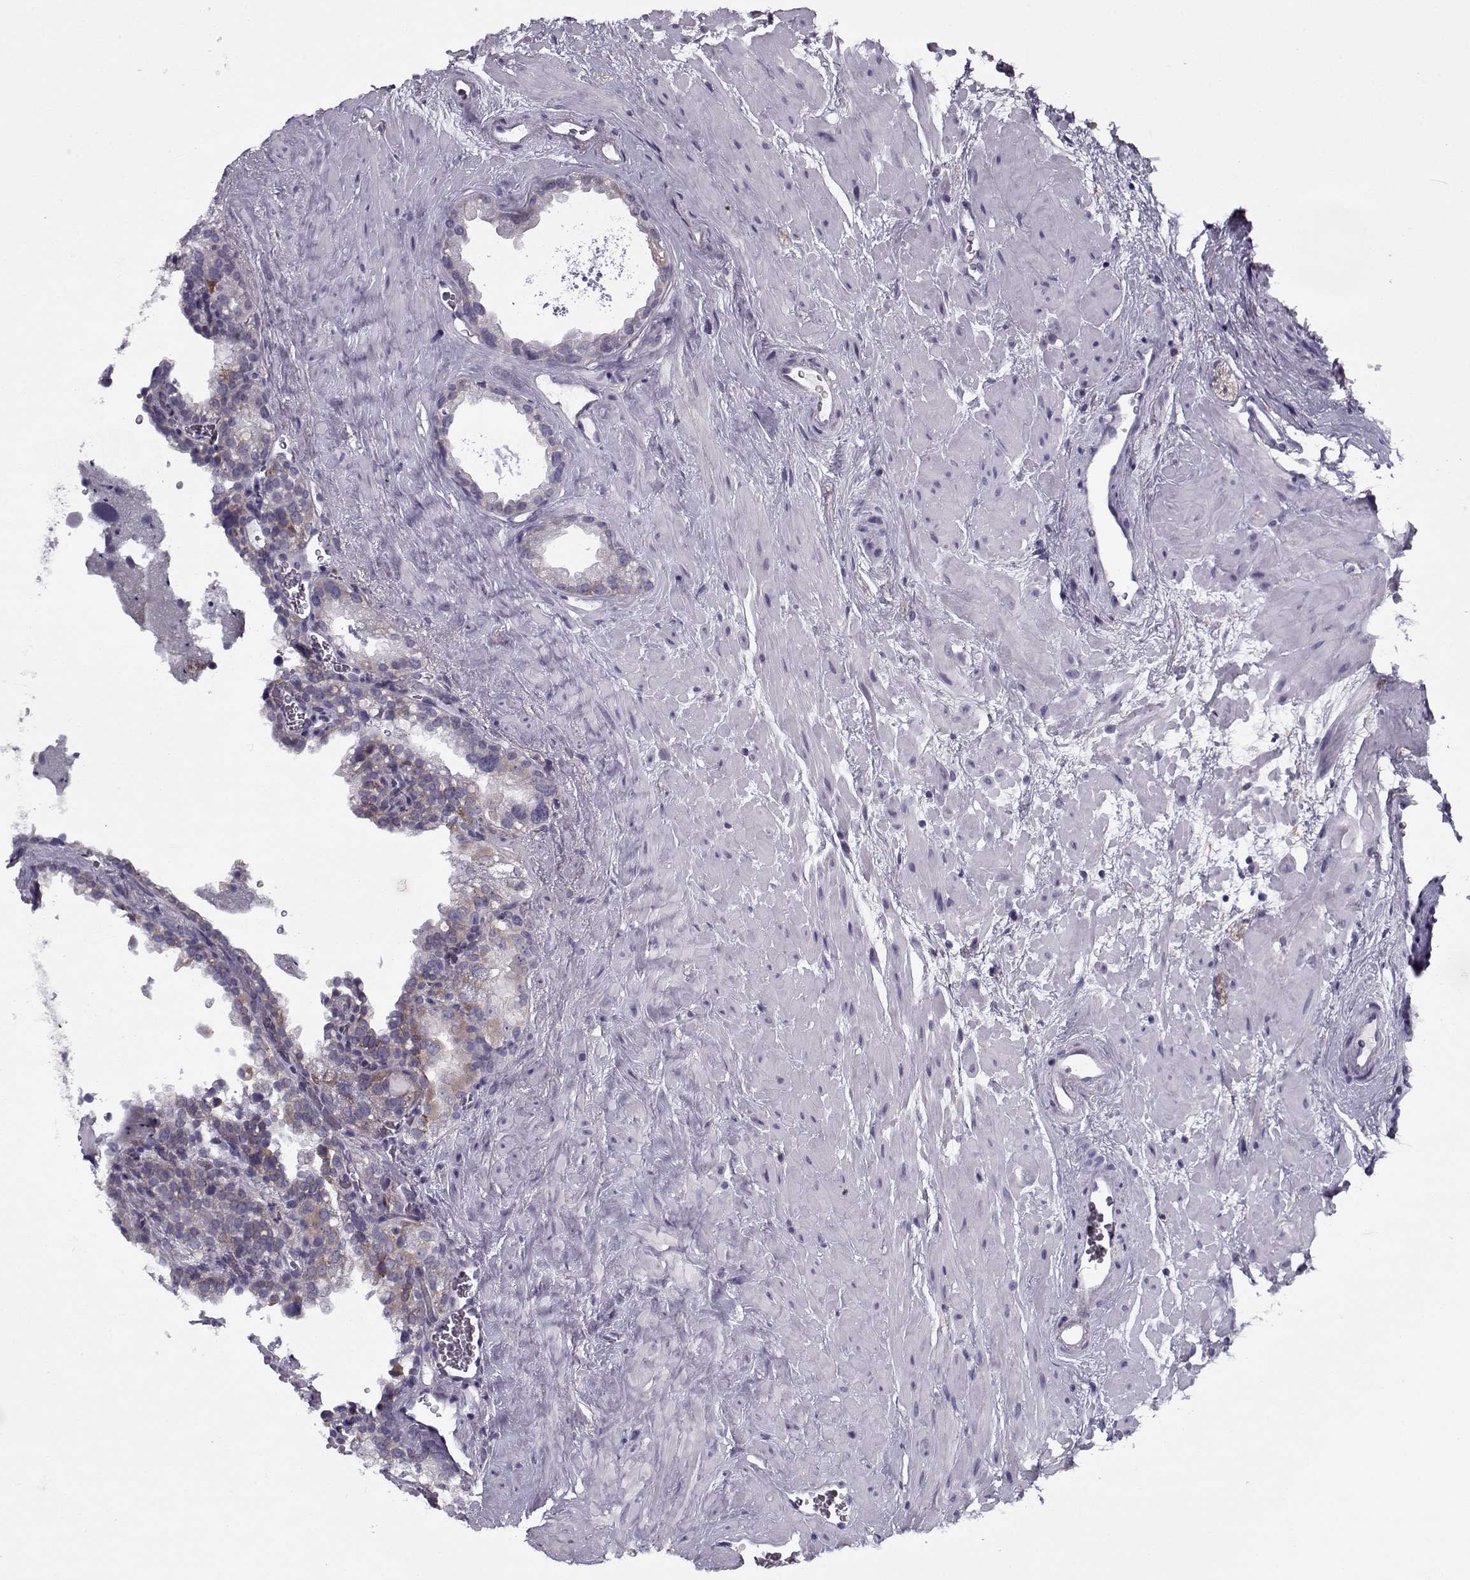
{"staining": {"intensity": "weak", "quantity": "<25%", "location": "cytoplasmic/membranous"}, "tissue": "seminal vesicle", "cell_type": "Glandular cells", "image_type": "normal", "snomed": [{"axis": "morphology", "description": "Normal tissue, NOS"}, {"axis": "topography", "description": "Seminal veicle"}], "caption": "A histopathology image of human seminal vesicle is negative for staining in glandular cells.", "gene": "PP2D1", "patient": {"sex": "male", "age": 71}}